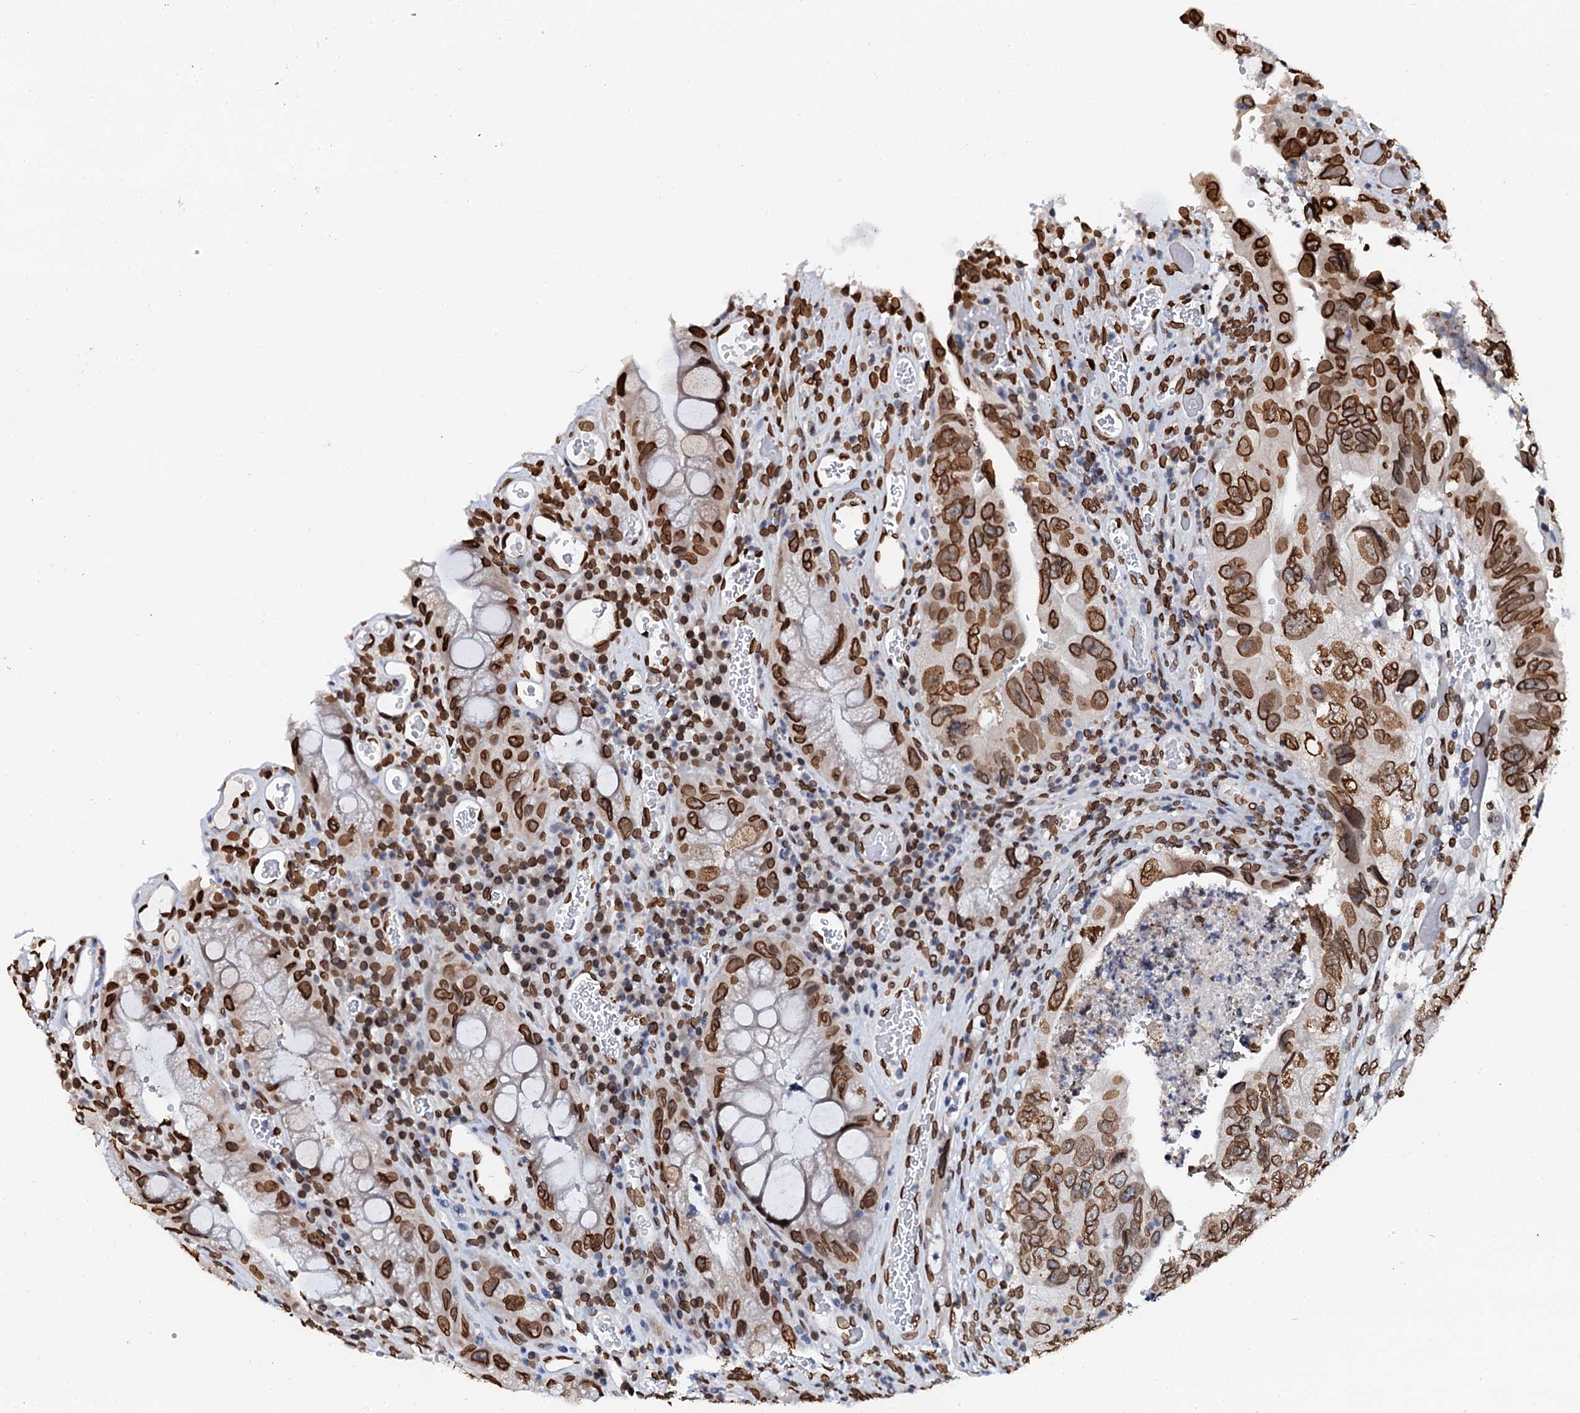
{"staining": {"intensity": "strong", "quantity": ">75%", "location": "cytoplasmic/membranous,nuclear"}, "tissue": "colorectal cancer", "cell_type": "Tumor cells", "image_type": "cancer", "snomed": [{"axis": "morphology", "description": "Adenocarcinoma, NOS"}, {"axis": "topography", "description": "Rectum"}], "caption": "IHC staining of colorectal adenocarcinoma, which displays high levels of strong cytoplasmic/membranous and nuclear staining in about >75% of tumor cells indicating strong cytoplasmic/membranous and nuclear protein expression. The staining was performed using DAB (3,3'-diaminobenzidine) (brown) for protein detection and nuclei were counterstained in hematoxylin (blue).", "gene": "KATNAL2", "patient": {"sex": "male", "age": 63}}